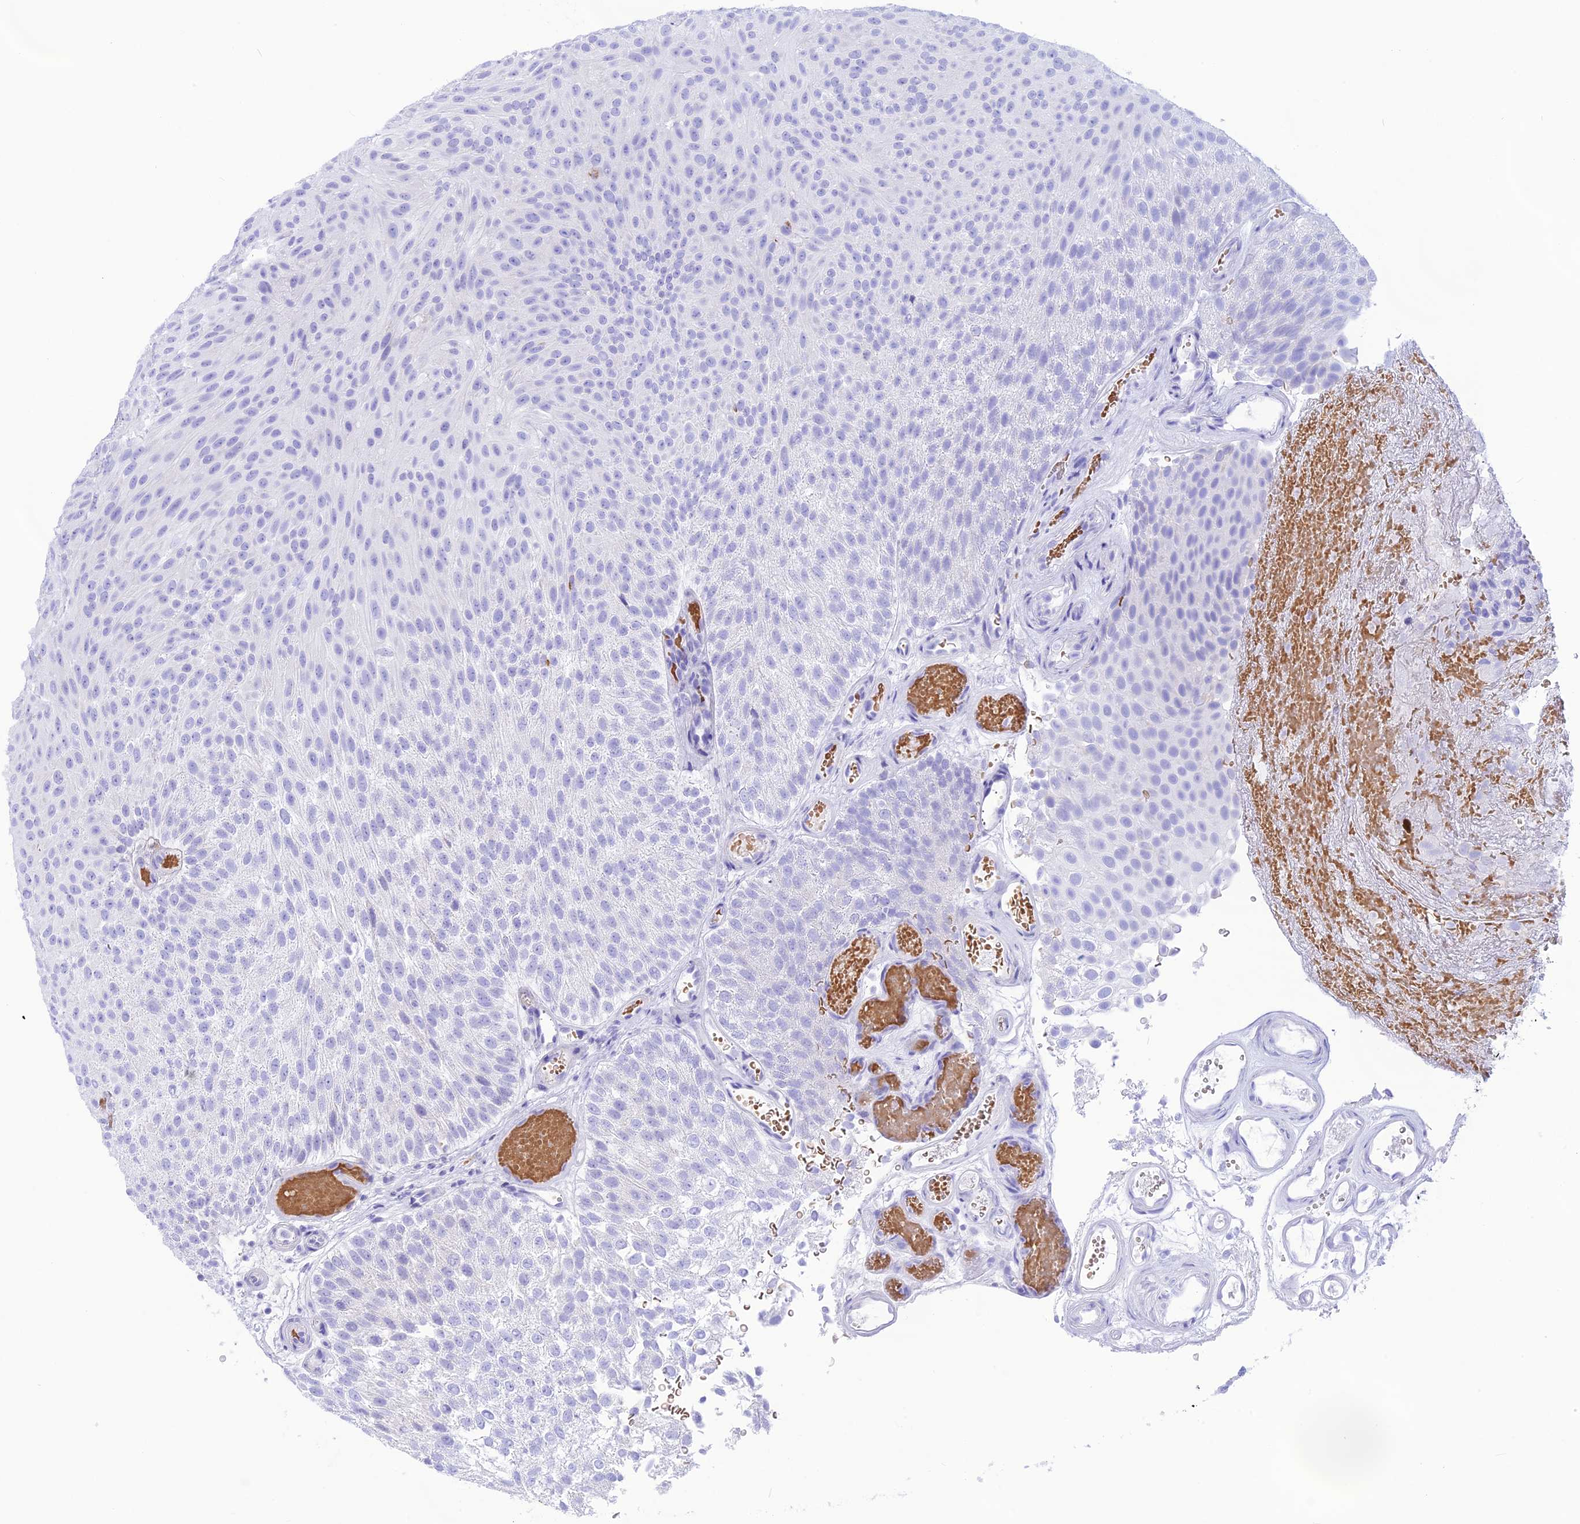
{"staining": {"intensity": "negative", "quantity": "none", "location": "none"}, "tissue": "urothelial cancer", "cell_type": "Tumor cells", "image_type": "cancer", "snomed": [{"axis": "morphology", "description": "Urothelial carcinoma, Low grade"}, {"axis": "topography", "description": "Urinary bladder"}], "caption": "IHC of human urothelial cancer shows no expression in tumor cells.", "gene": "GLYATL1", "patient": {"sex": "male", "age": 78}}